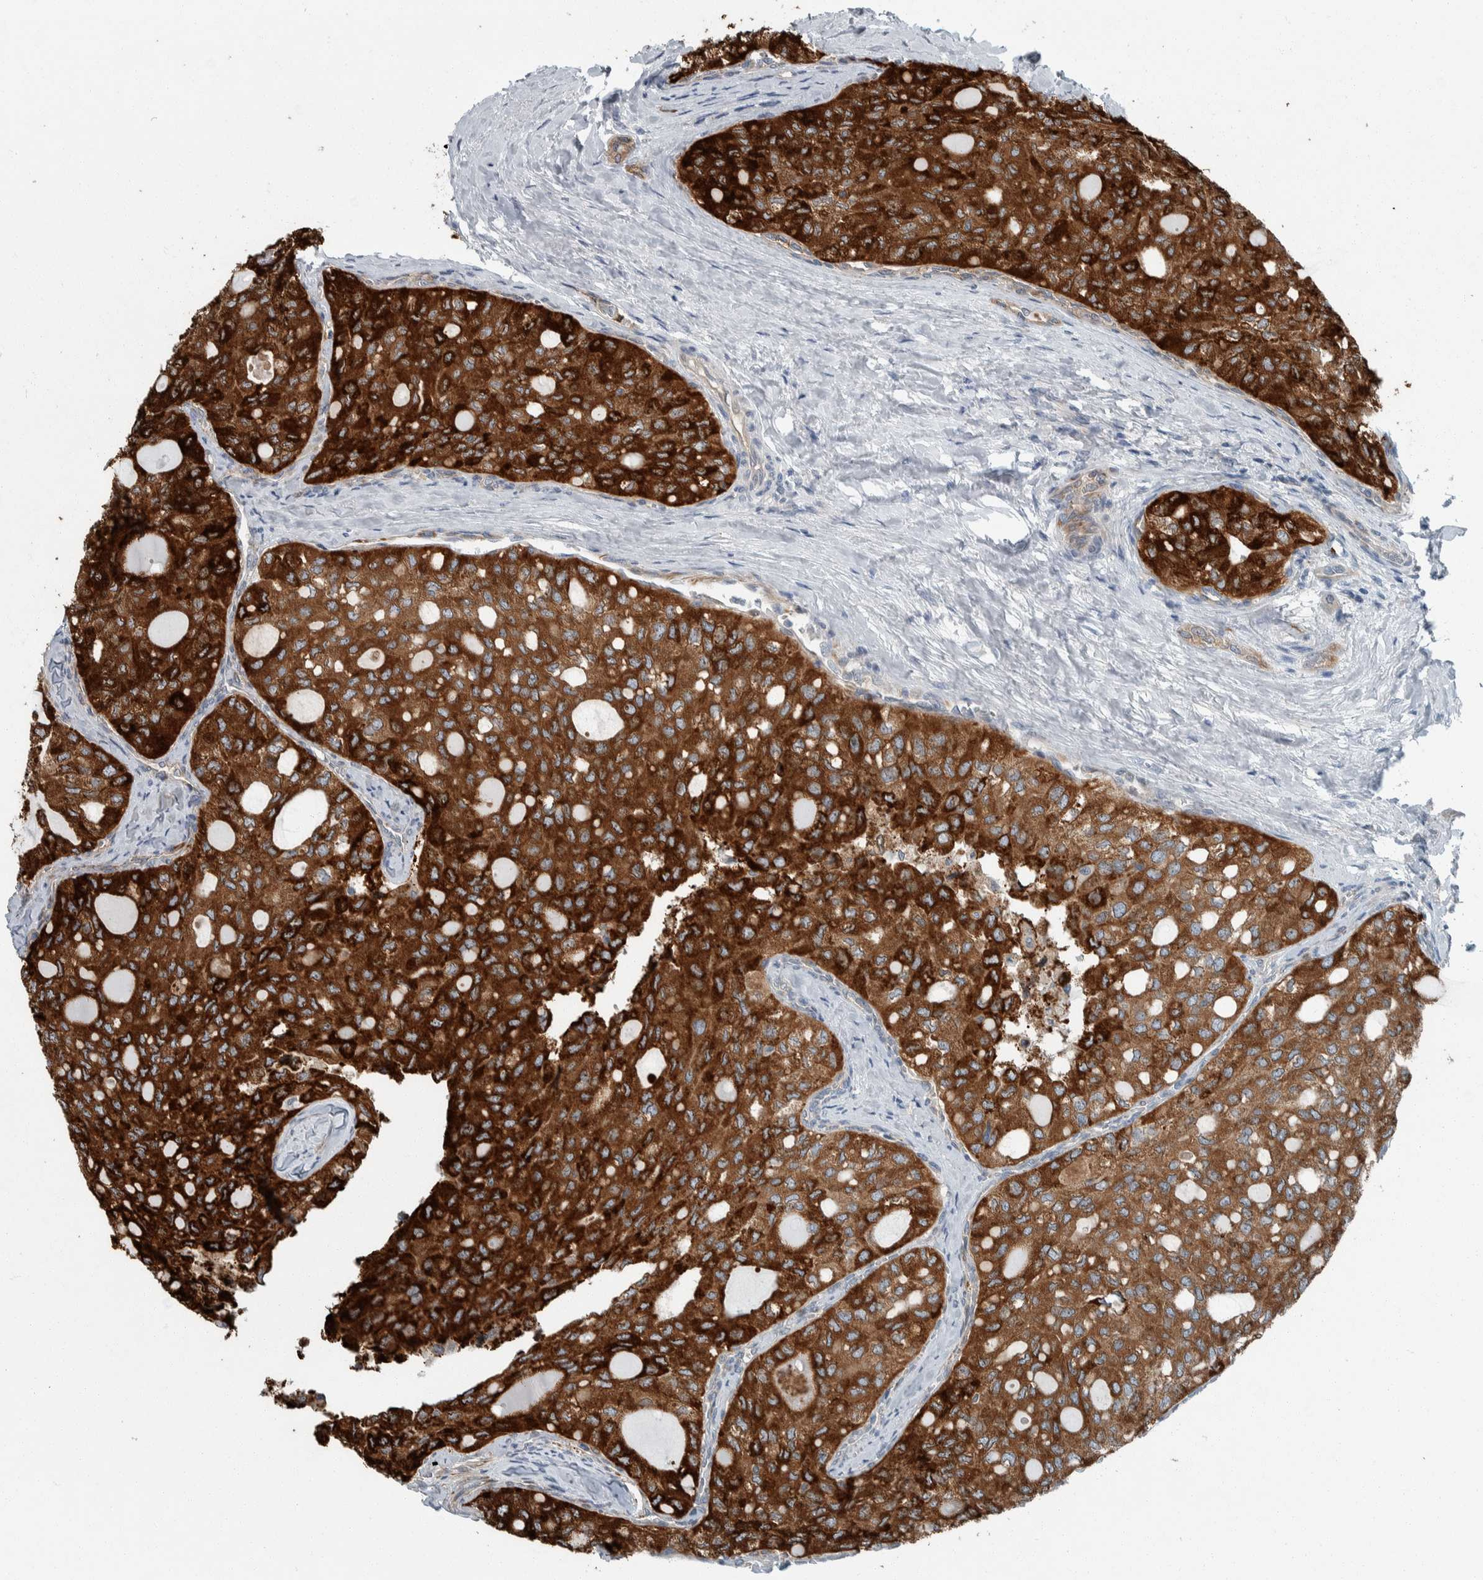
{"staining": {"intensity": "strong", "quantity": ">75%", "location": "cytoplasmic/membranous"}, "tissue": "thyroid cancer", "cell_type": "Tumor cells", "image_type": "cancer", "snomed": [{"axis": "morphology", "description": "Follicular adenoma carcinoma, NOS"}, {"axis": "topography", "description": "Thyroid gland"}], "caption": "About >75% of tumor cells in thyroid follicular adenoma carcinoma show strong cytoplasmic/membranous protein staining as visualized by brown immunohistochemical staining.", "gene": "USP25", "patient": {"sex": "male", "age": 75}}